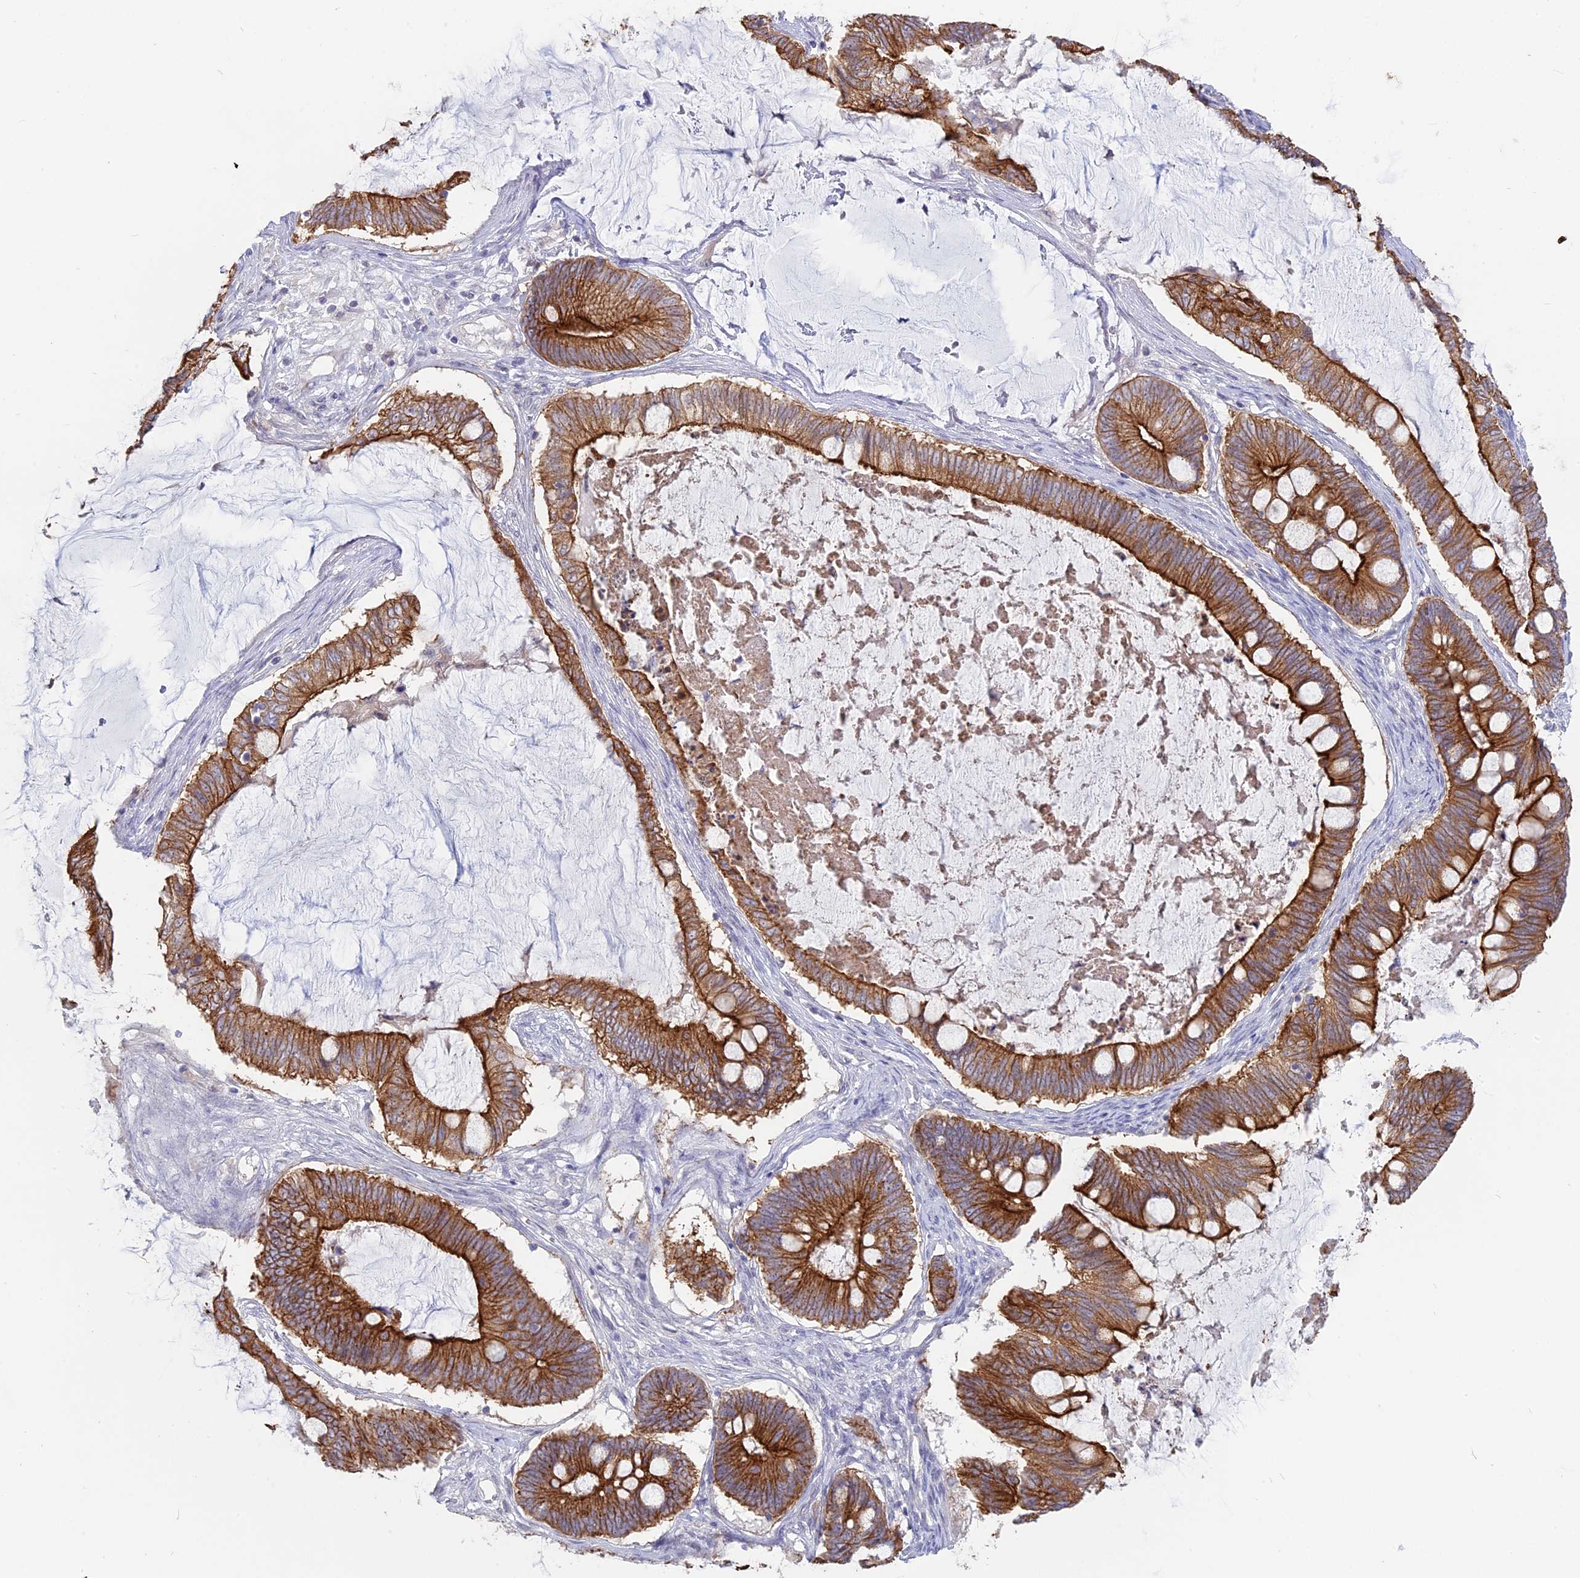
{"staining": {"intensity": "moderate", "quantity": ">75%", "location": "cytoplasmic/membranous"}, "tissue": "ovarian cancer", "cell_type": "Tumor cells", "image_type": "cancer", "snomed": [{"axis": "morphology", "description": "Cystadenocarcinoma, mucinous, NOS"}, {"axis": "topography", "description": "Ovary"}], "caption": "Ovarian cancer stained with a protein marker reveals moderate staining in tumor cells.", "gene": "MYO5B", "patient": {"sex": "female", "age": 61}}